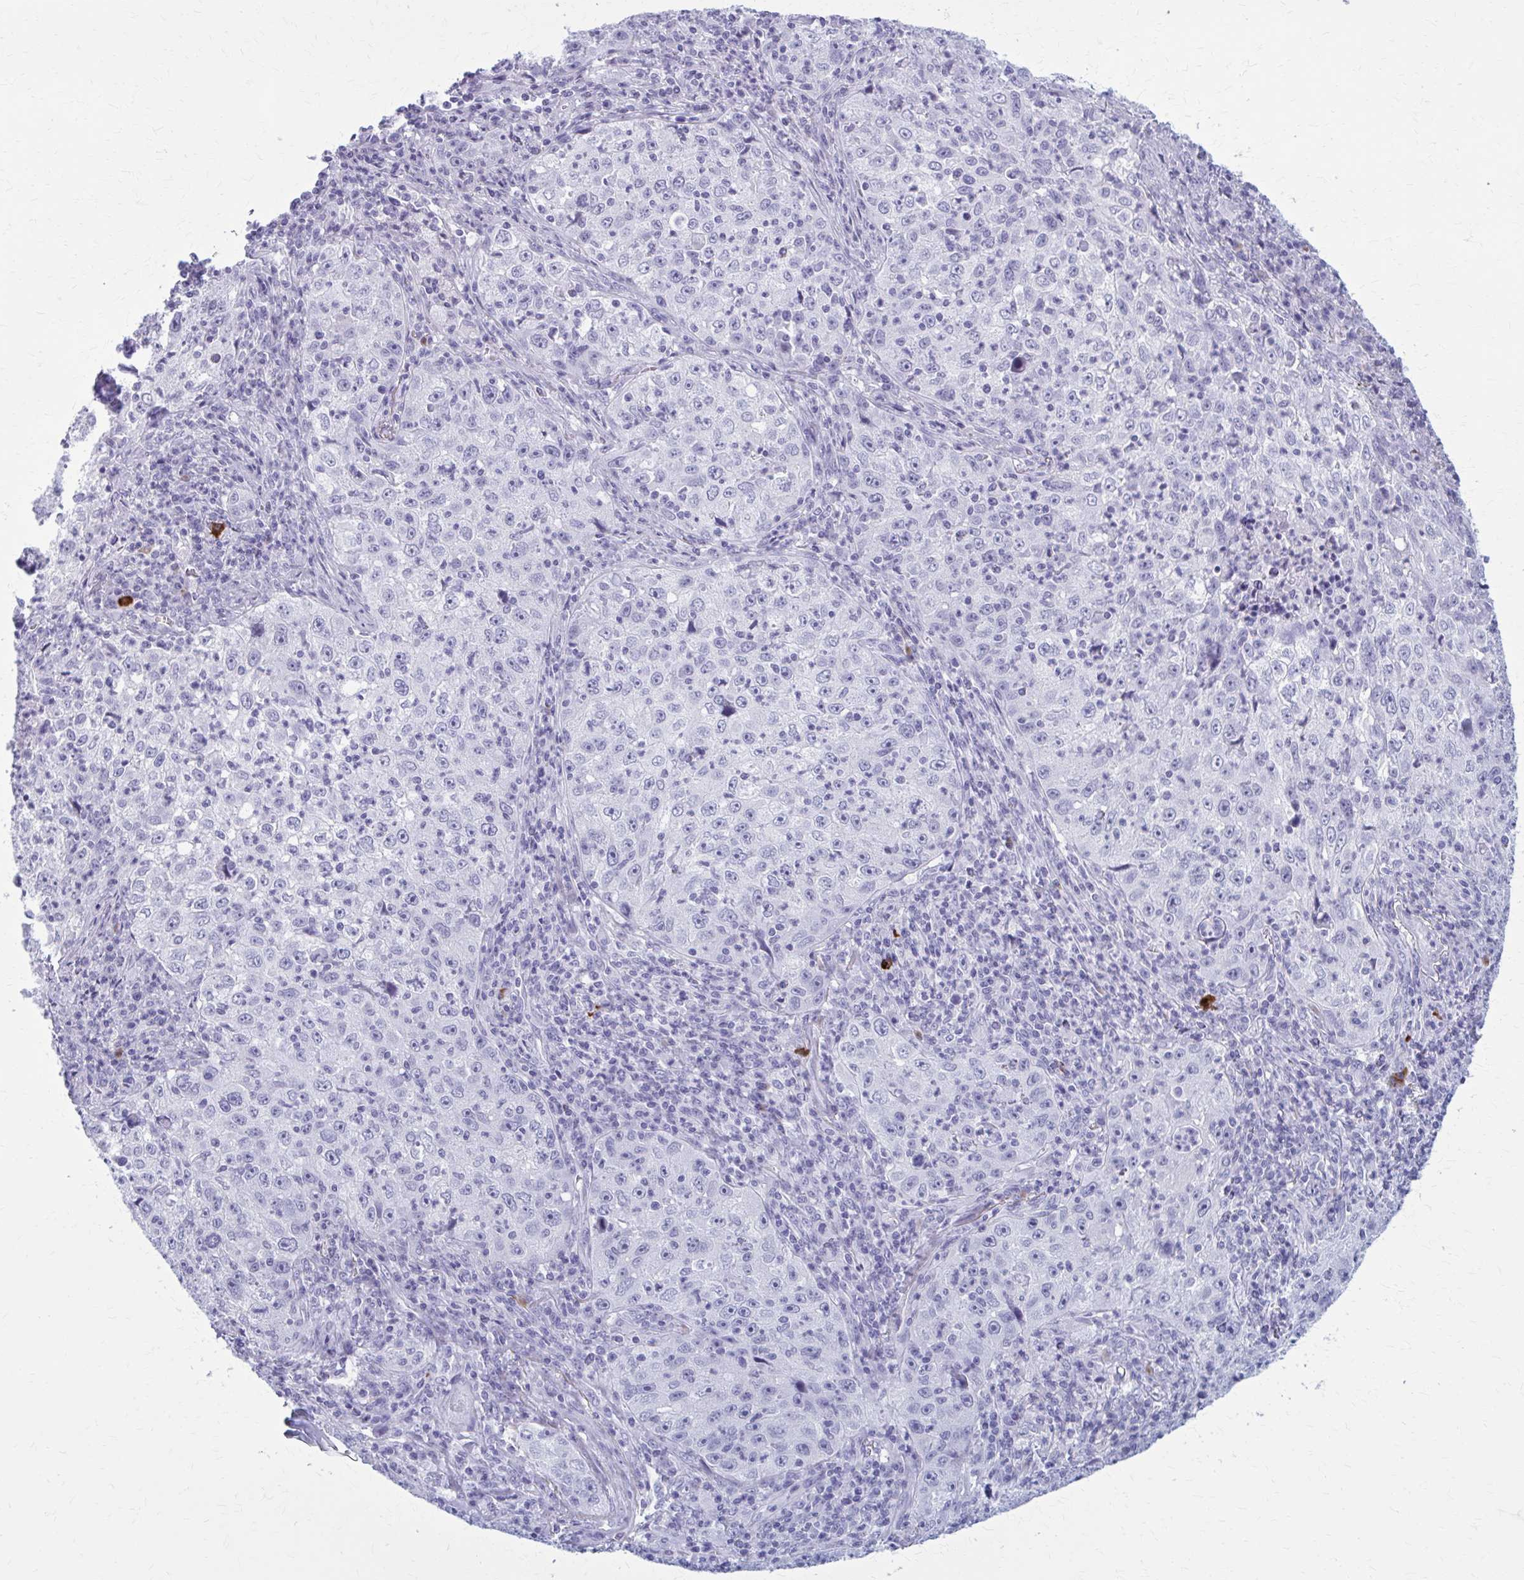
{"staining": {"intensity": "negative", "quantity": "none", "location": "none"}, "tissue": "lung cancer", "cell_type": "Tumor cells", "image_type": "cancer", "snomed": [{"axis": "morphology", "description": "Squamous cell carcinoma, NOS"}, {"axis": "topography", "description": "Lung"}], "caption": "Lung cancer (squamous cell carcinoma) was stained to show a protein in brown. There is no significant expression in tumor cells.", "gene": "ZDHHC7", "patient": {"sex": "male", "age": 71}}